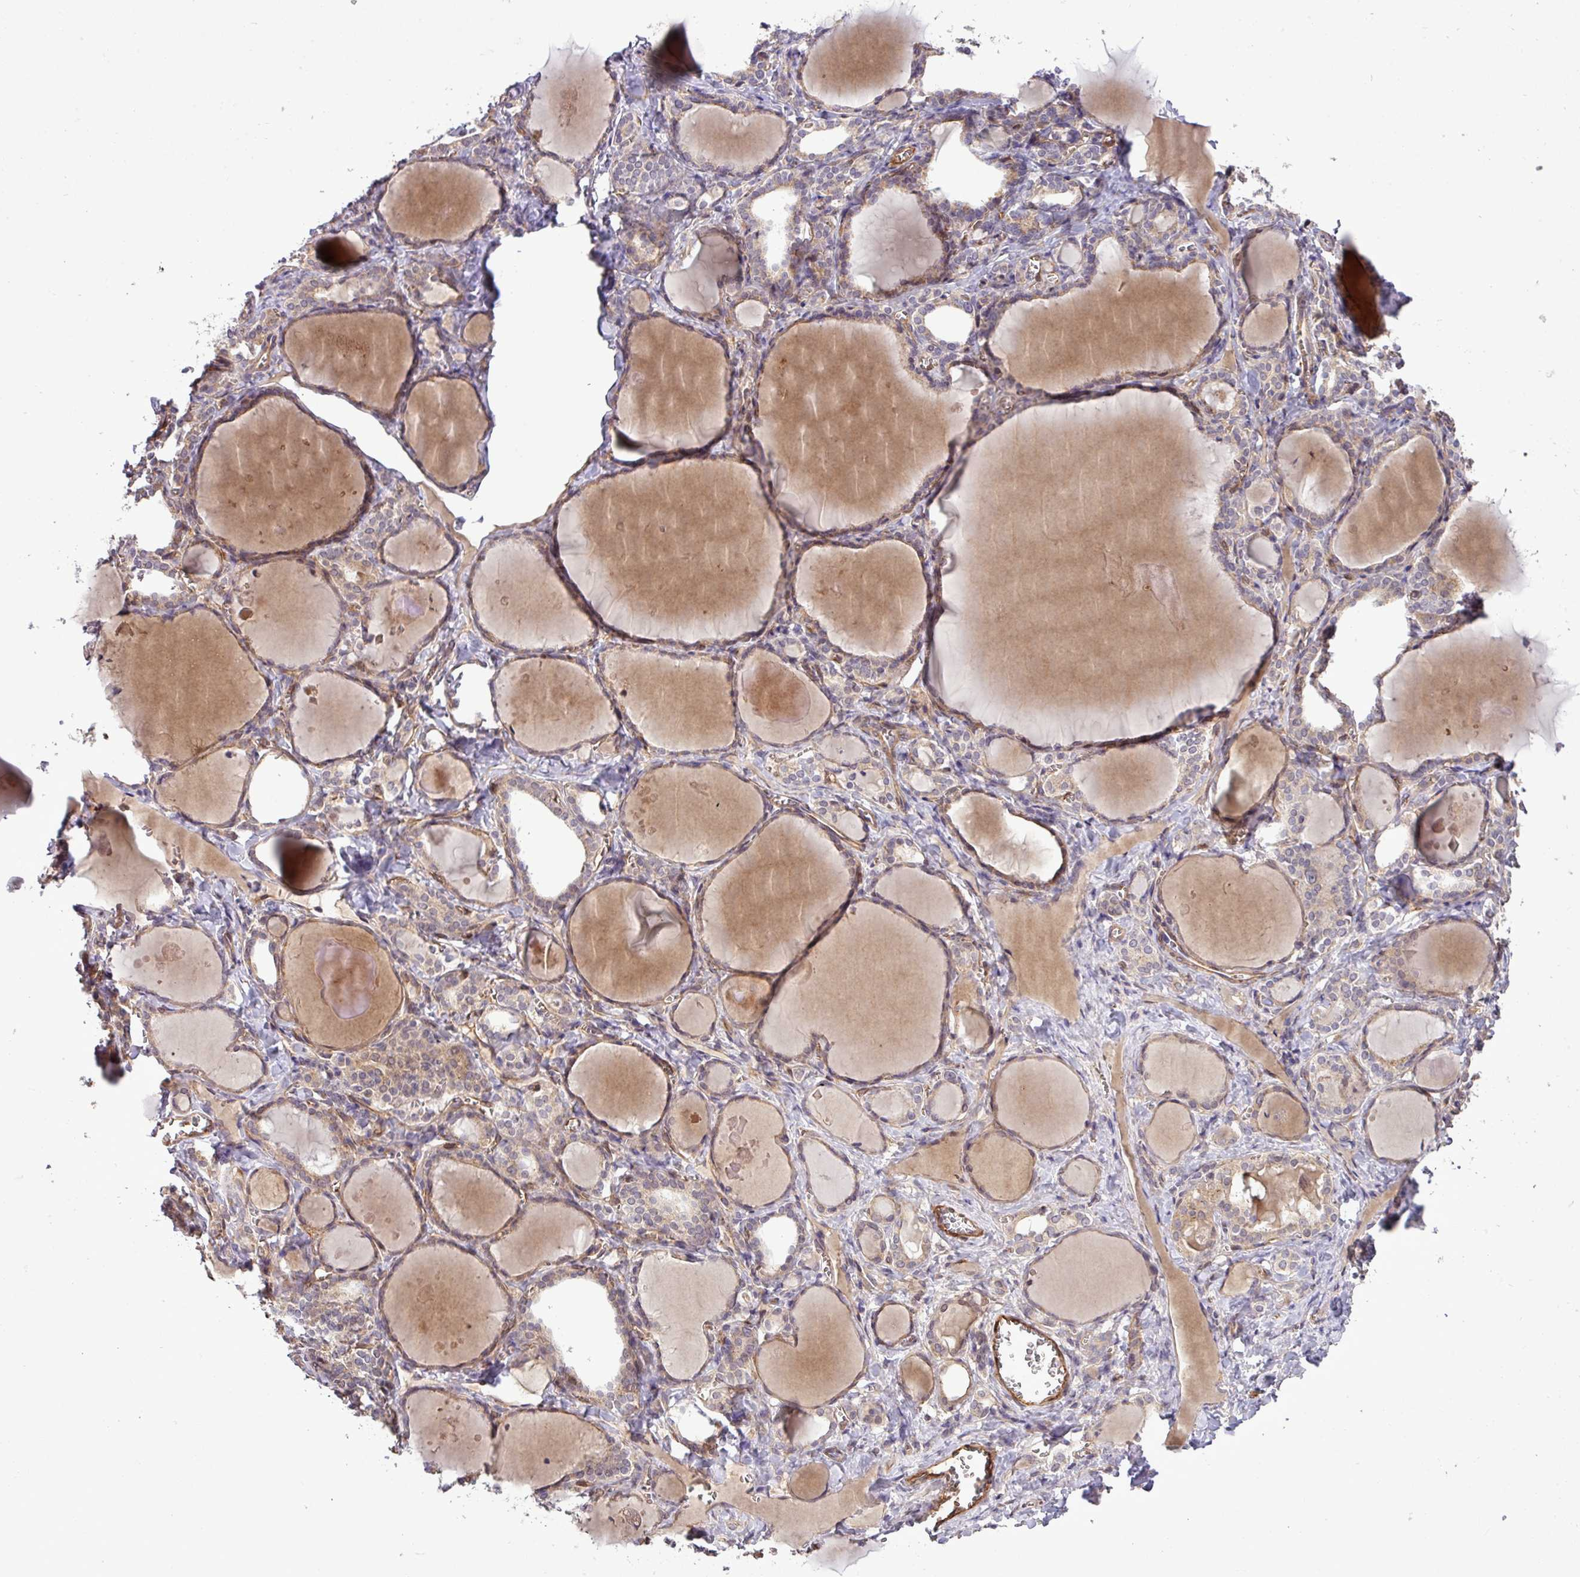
{"staining": {"intensity": "moderate", "quantity": ">75%", "location": "cytoplasmic/membranous"}, "tissue": "thyroid gland", "cell_type": "Glandular cells", "image_type": "normal", "snomed": [{"axis": "morphology", "description": "Normal tissue, NOS"}, {"axis": "topography", "description": "Thyroid gland"}], "caption": "Protein staining of normal thyroid gland exhibits moderate cytoplasmic/membranous positivity in approximately >75% of glandular cells.", "gene": "XIAP", "patient": {"sex": "female", "age": 42}}